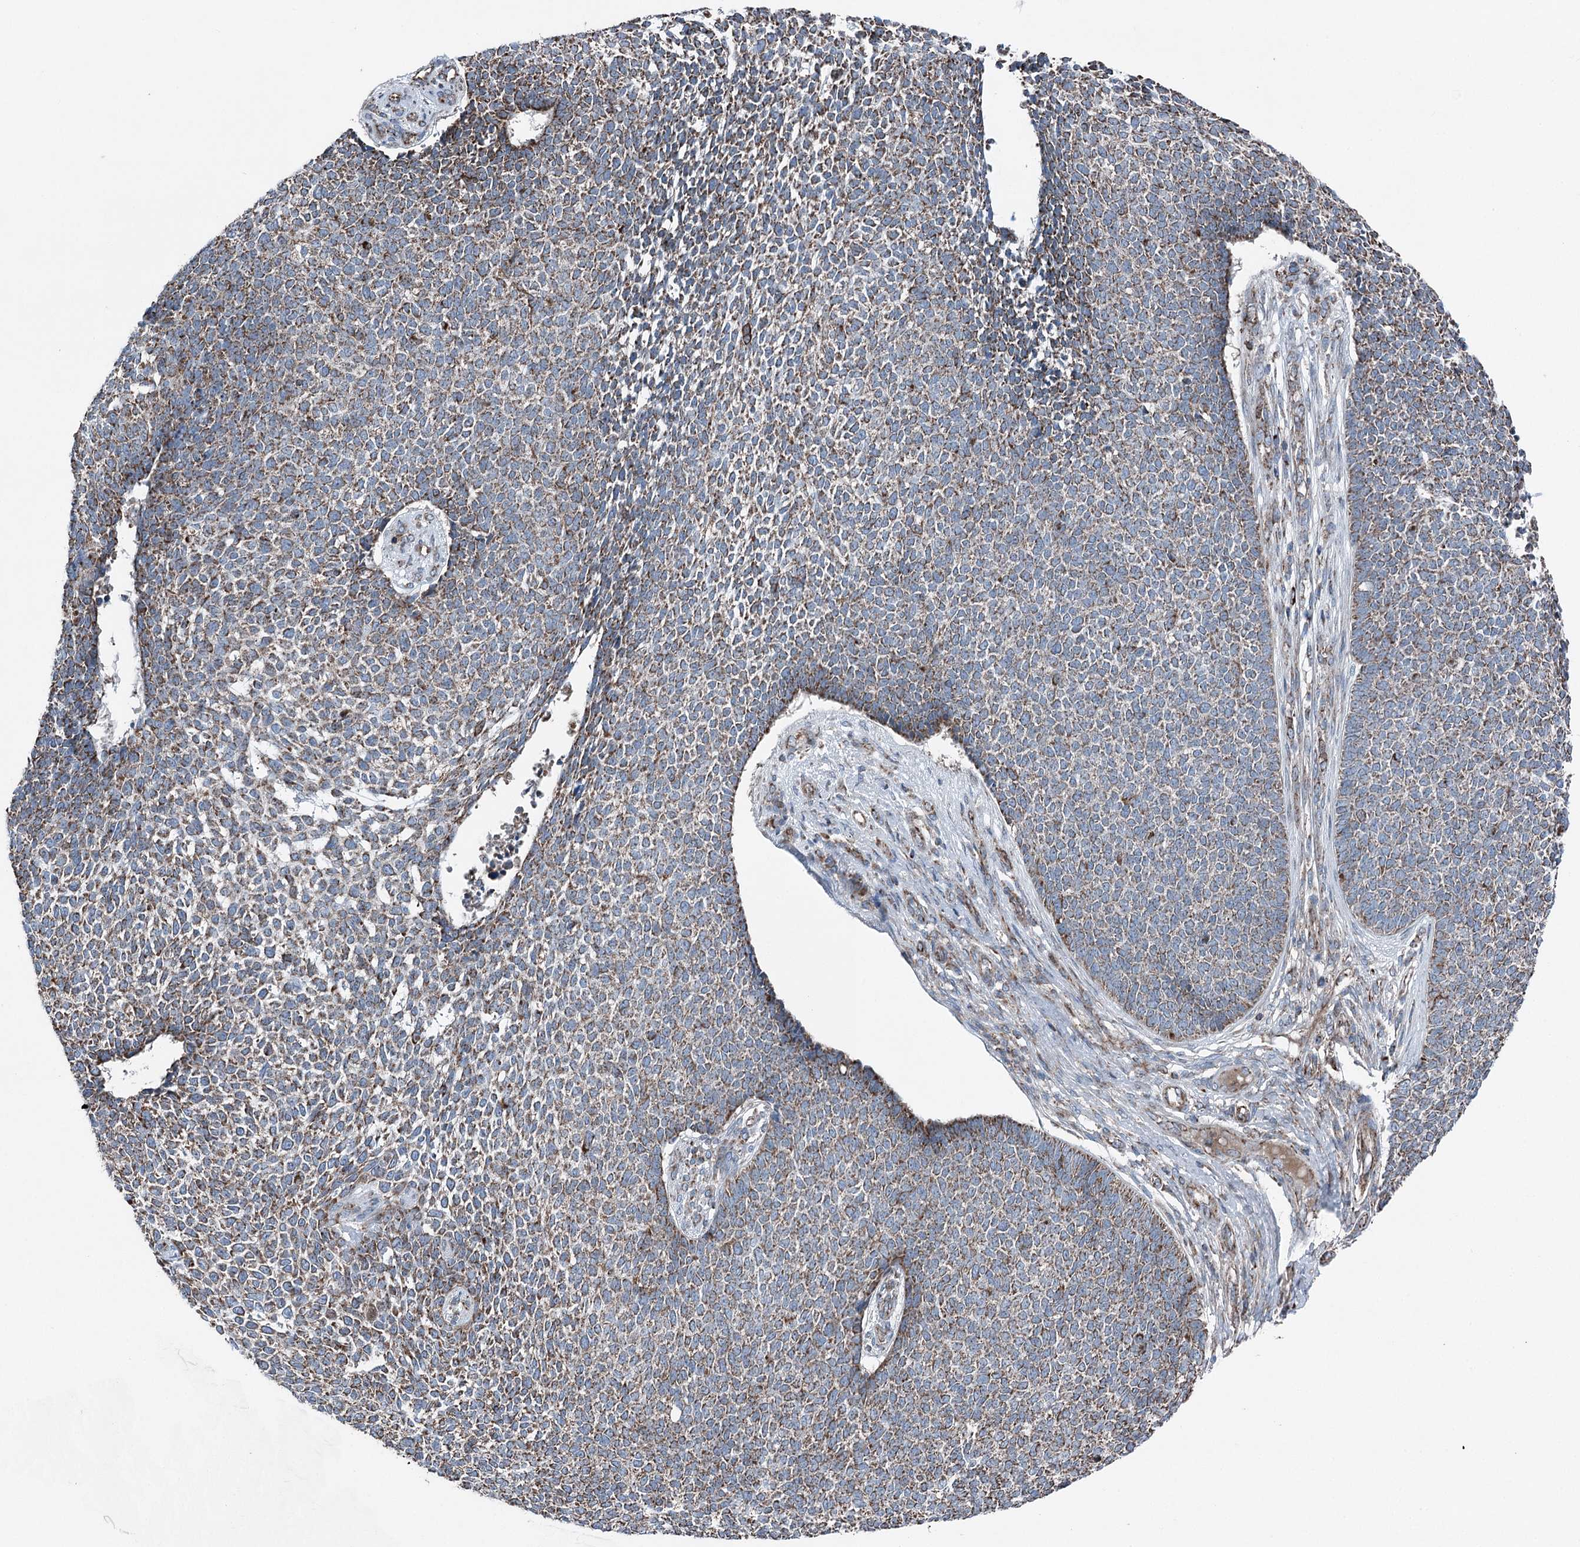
{"staining": {"intensity": "moderate", "quantity": ">75%", "location": "cytoplasmic/membranous"}, "tissue": "skin cancer", "cell_type": "Tumor cells", "image_type": "cancer", "snomed": [{"axis": "morphology", "description": "Basal cell carcinoma"}, {"axis": "topography", "description": "Skin"}], "caption": "This is an image of IHC staining of skin cancer (basal cell carcinoma), which shows moderate positivity in the cytoplasmic/membranous of tumor cells.", "gene": "UCN3", "patient": {"sex": "female", "age": 84}}